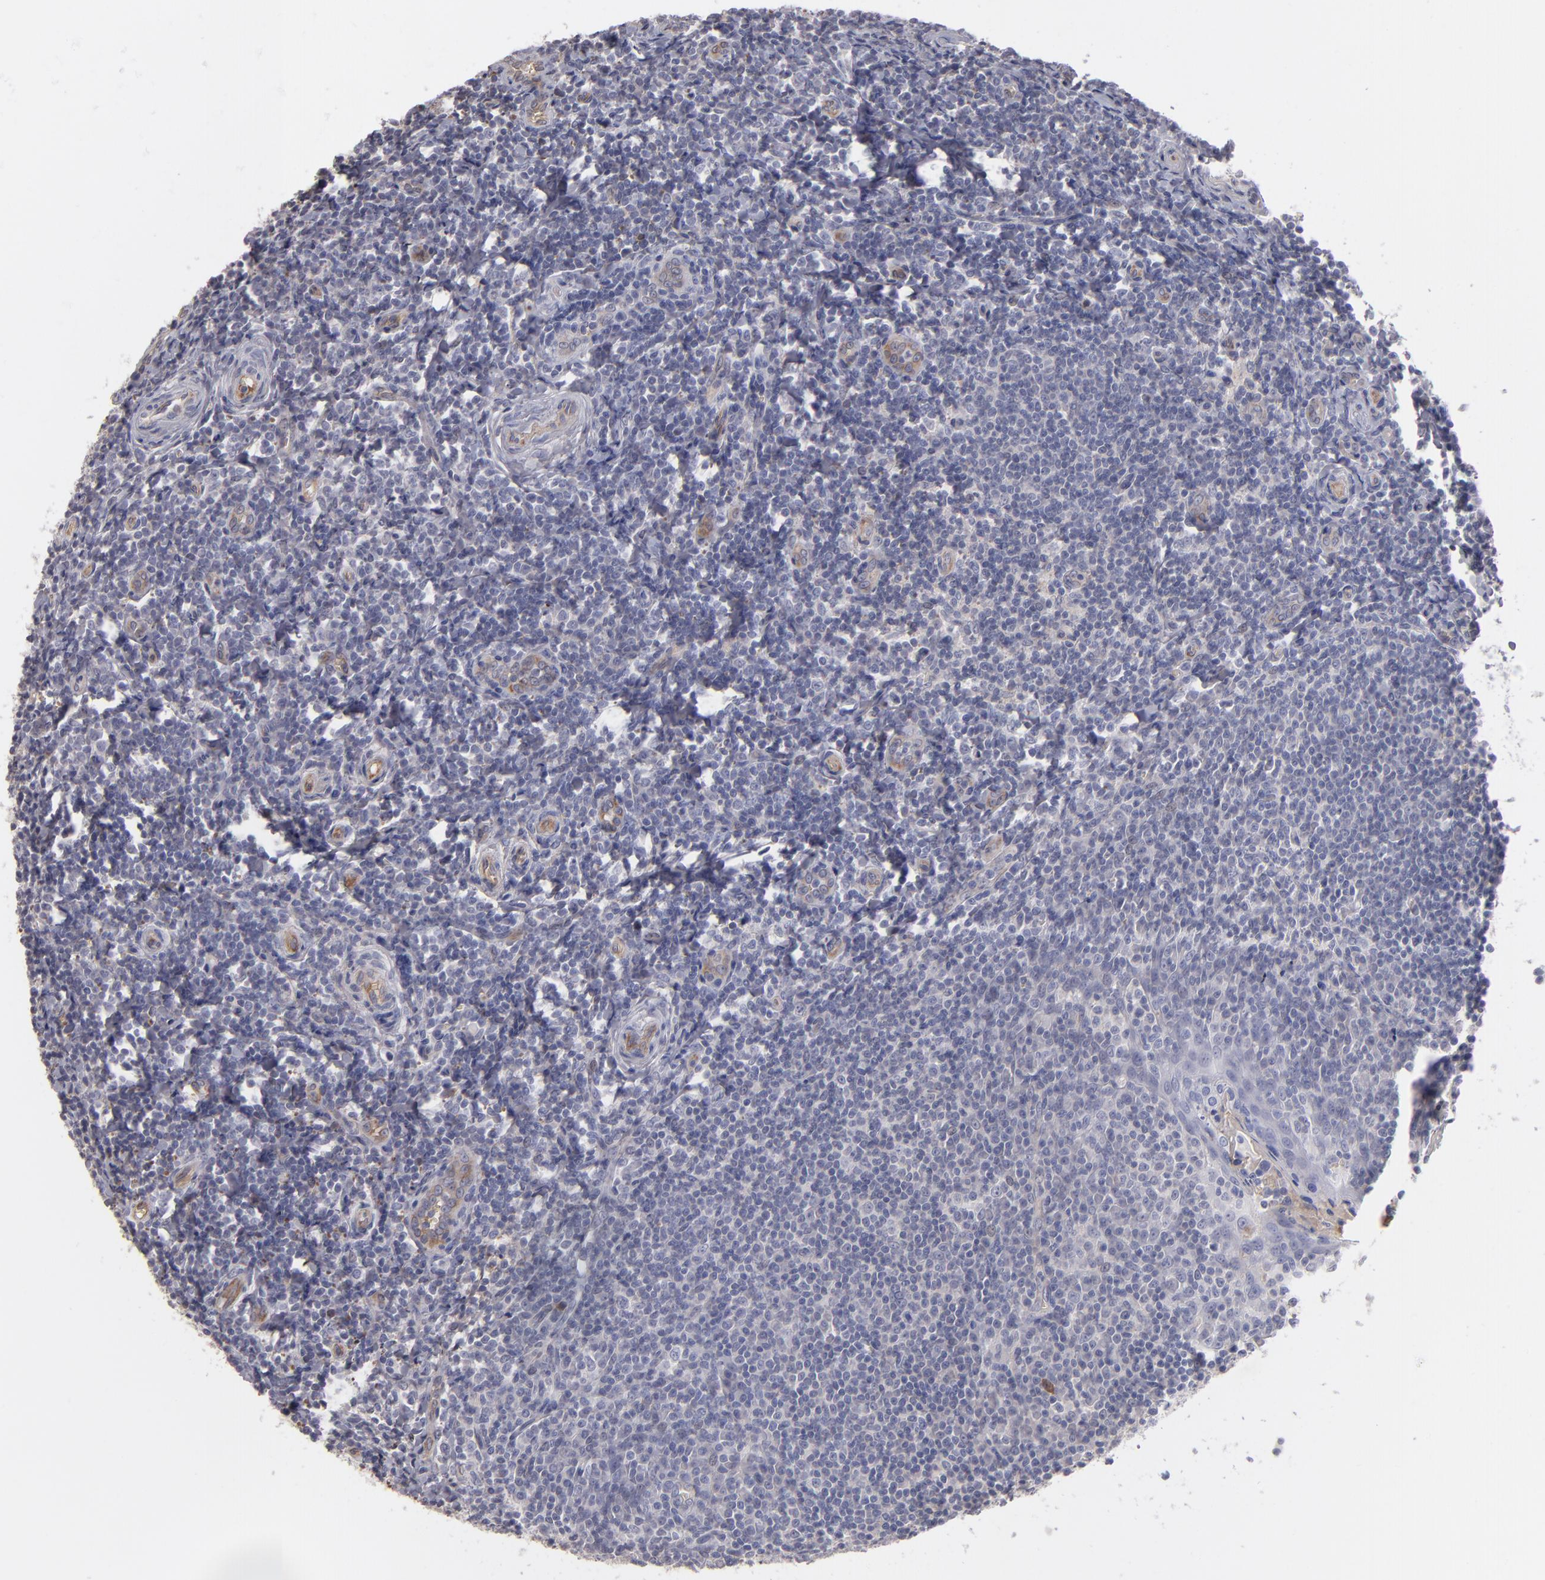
{"staining": {"intensity": "negative", "quantity": "none", "location": "none"}, "tissue": "tonsil", "cell_type": "Germinal center cells", "image_type": "normal", "snomed": [{"axis": "morphology", "description": "Normal tissue, NOS"}, {"axis": "topography", "description": "Tonsil"}], "caption": "An immunohistochemistry (IHC) histopathology image of unremarkable tonsil is shown. There is no staining in germinal center cells of tonsil. The staining was performed using DAB (3,3'-diaminobenzidine) to visualize the protein expression in brown, while the nuclei were stained in blue with hematoxylin (Magnification: 20x).", "gene": "ITIH4", "patient": {"sex": "male", "age": 20}}